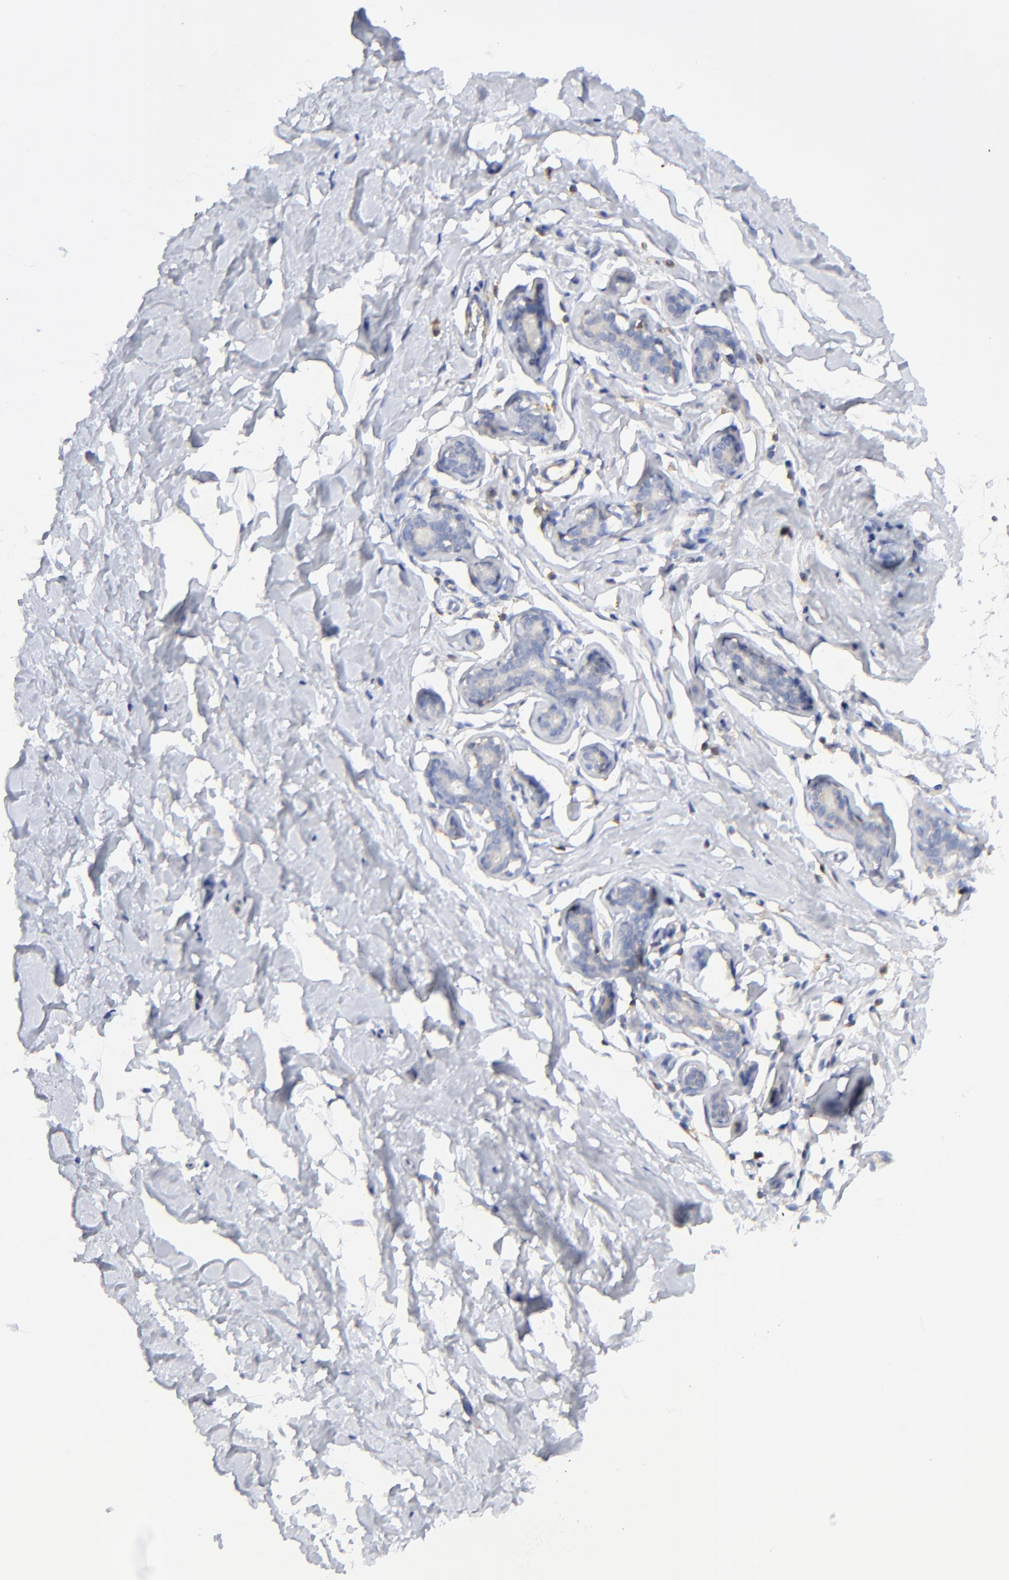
{"staining": {"intensity": "weak", "quantity": ">75%", "location": "cytoplasmic/membranous"}, "tissue": "breast", "cell_type": "Adipocytes", "image_type": "normal", "snomed": [{"axis": "morphology", "description": "Normal tissue, NOS"}, {"axis": "topography", "description": "Breast"}], "caption": "Immunohistochemical staining of benign breast displays low levels of weak cytoplasmic/membranous positivity in about >75% of adipocytes.", "gene": "MDGA2", "patient": {"sex": "female", "age": 23}}